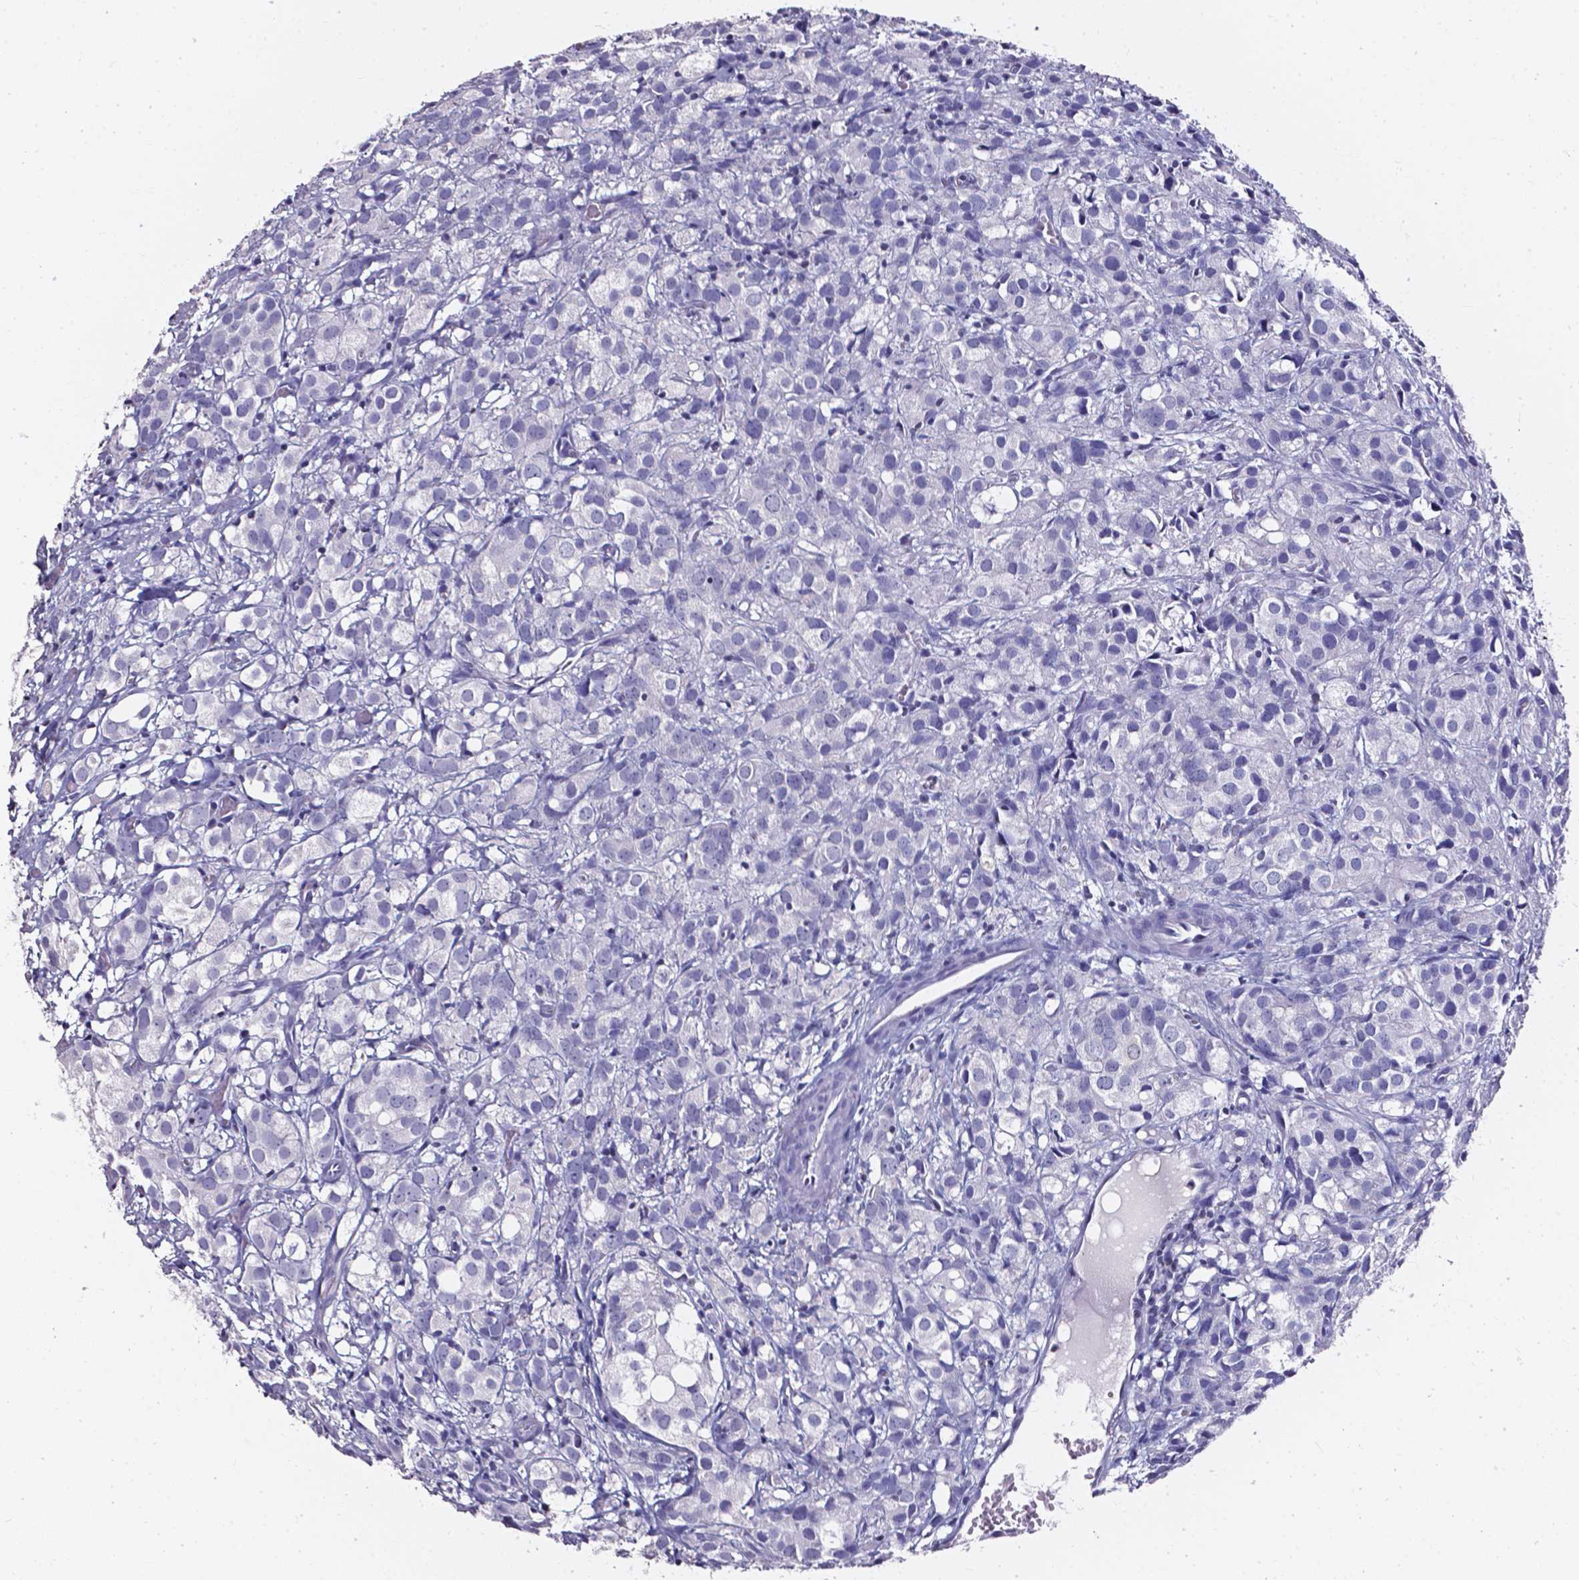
{"staining": {"intensity": "negative", "quantity": "none", "location": "none"}, "tissue": "prostate cancer", "cell_type": "Tumor cells", "image_type": "cancer", "snomed": [{"axis": "morphology", "description": "Adenocarcinoma, High grade"}, {"axis": "topography", "description": "Prostate"}], "caption": "A high-resolution image shows immunohistochemistry (IHC) staining of prostate cancer (high-grade adenocarcinoma), which demonstrates no significant positivity in tumor cells.", "gene": "AKR1B10", "patient": {"sex": "male", "age": 86}}